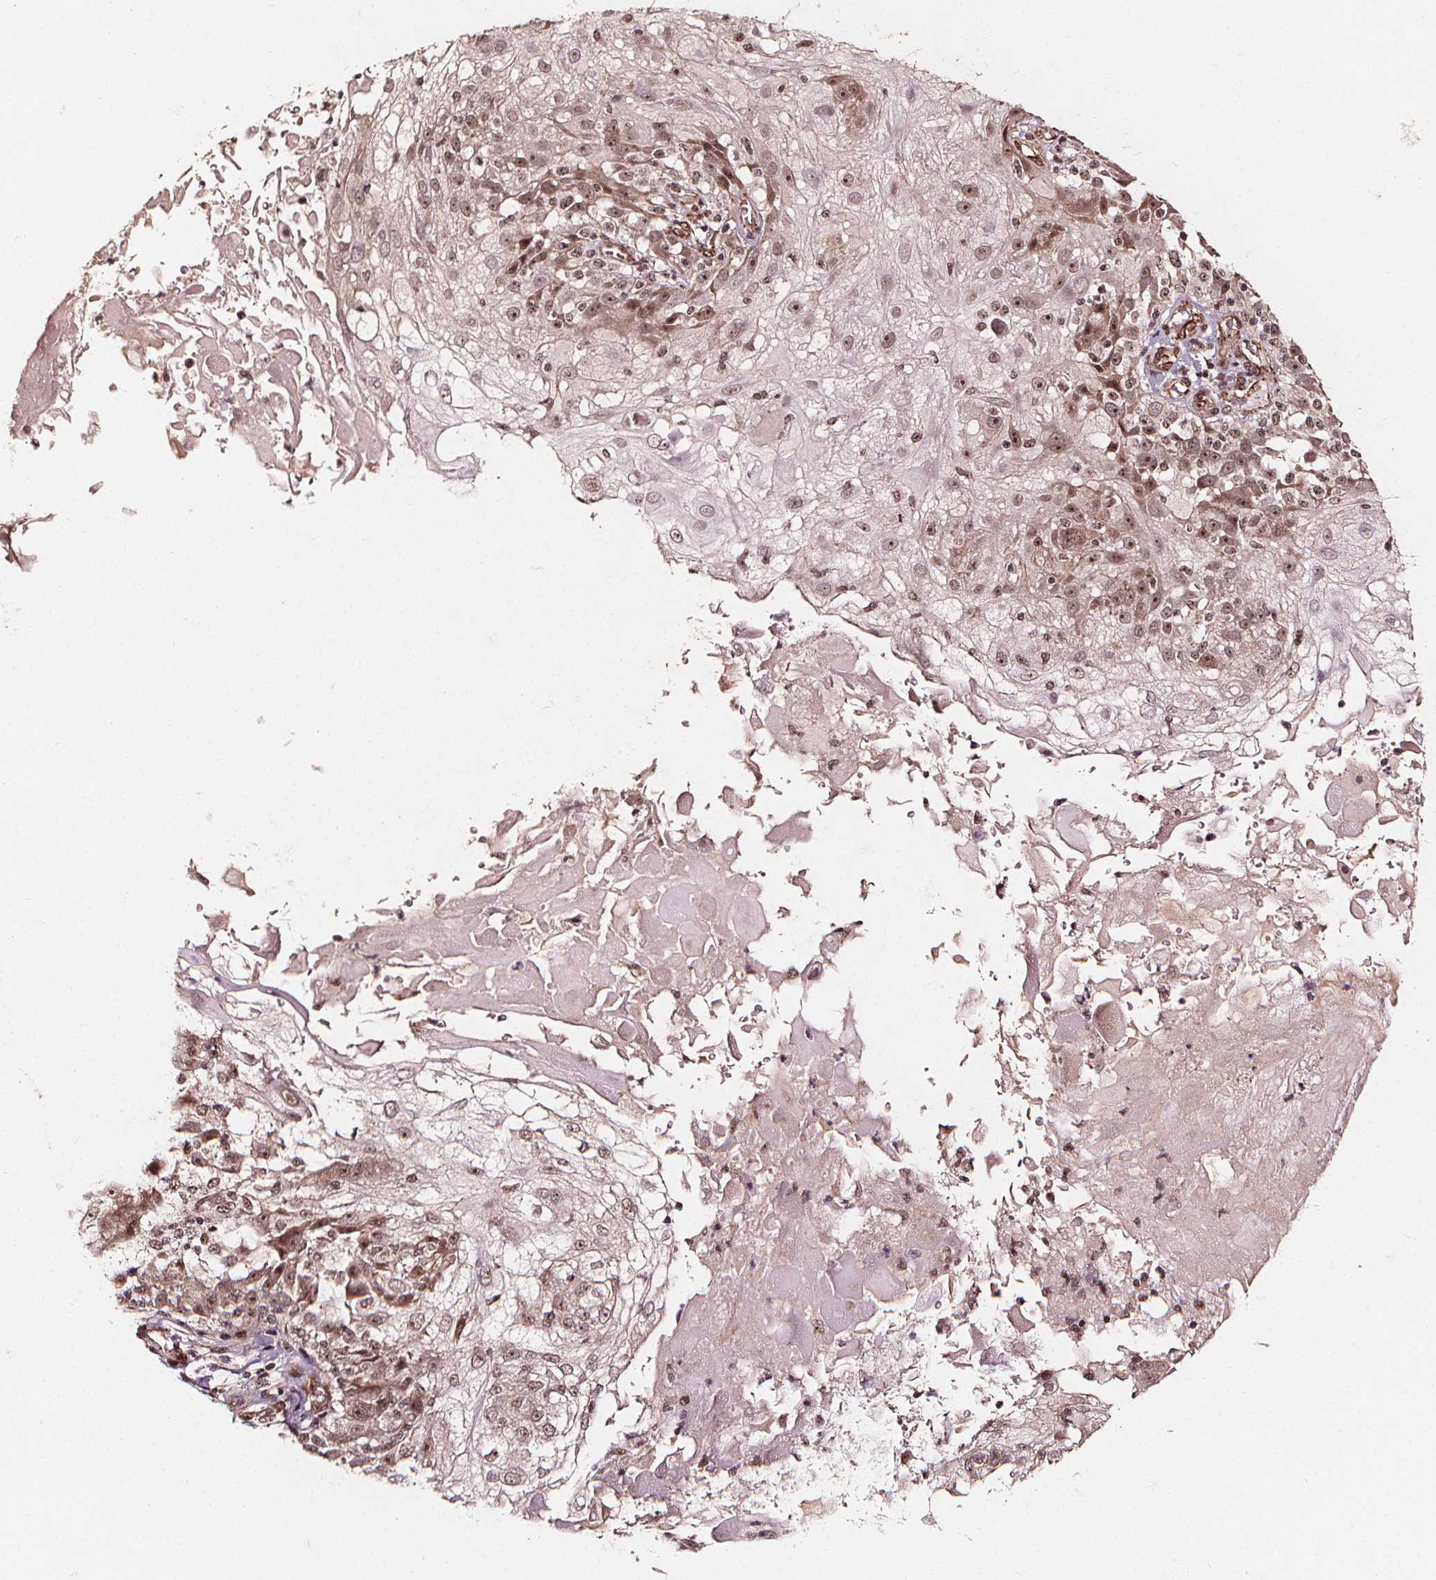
{"staining": {"intensity": "moderate", "quantity": ">75%", "location": "nuclear"}, "tissue": "skin cancer", "cell_type": "Tumor cells", "image_type": "cancer", "snomed": [{"axis": "morphology", "description": "Normal tissue, NOS"}, {"axis": "morphology", "description": "Squamous cell carcinoma, NOS"}, {"axis": "topography", "description": "Skin"}], "caption": "Moderate nuclear expression for a protein is appreciated in about >75% of tumor cells of skin cancer using immunohistochemistry (IHC).", "gene": "EXOSC9", "patient": {"sex": "female", "age": 83}}